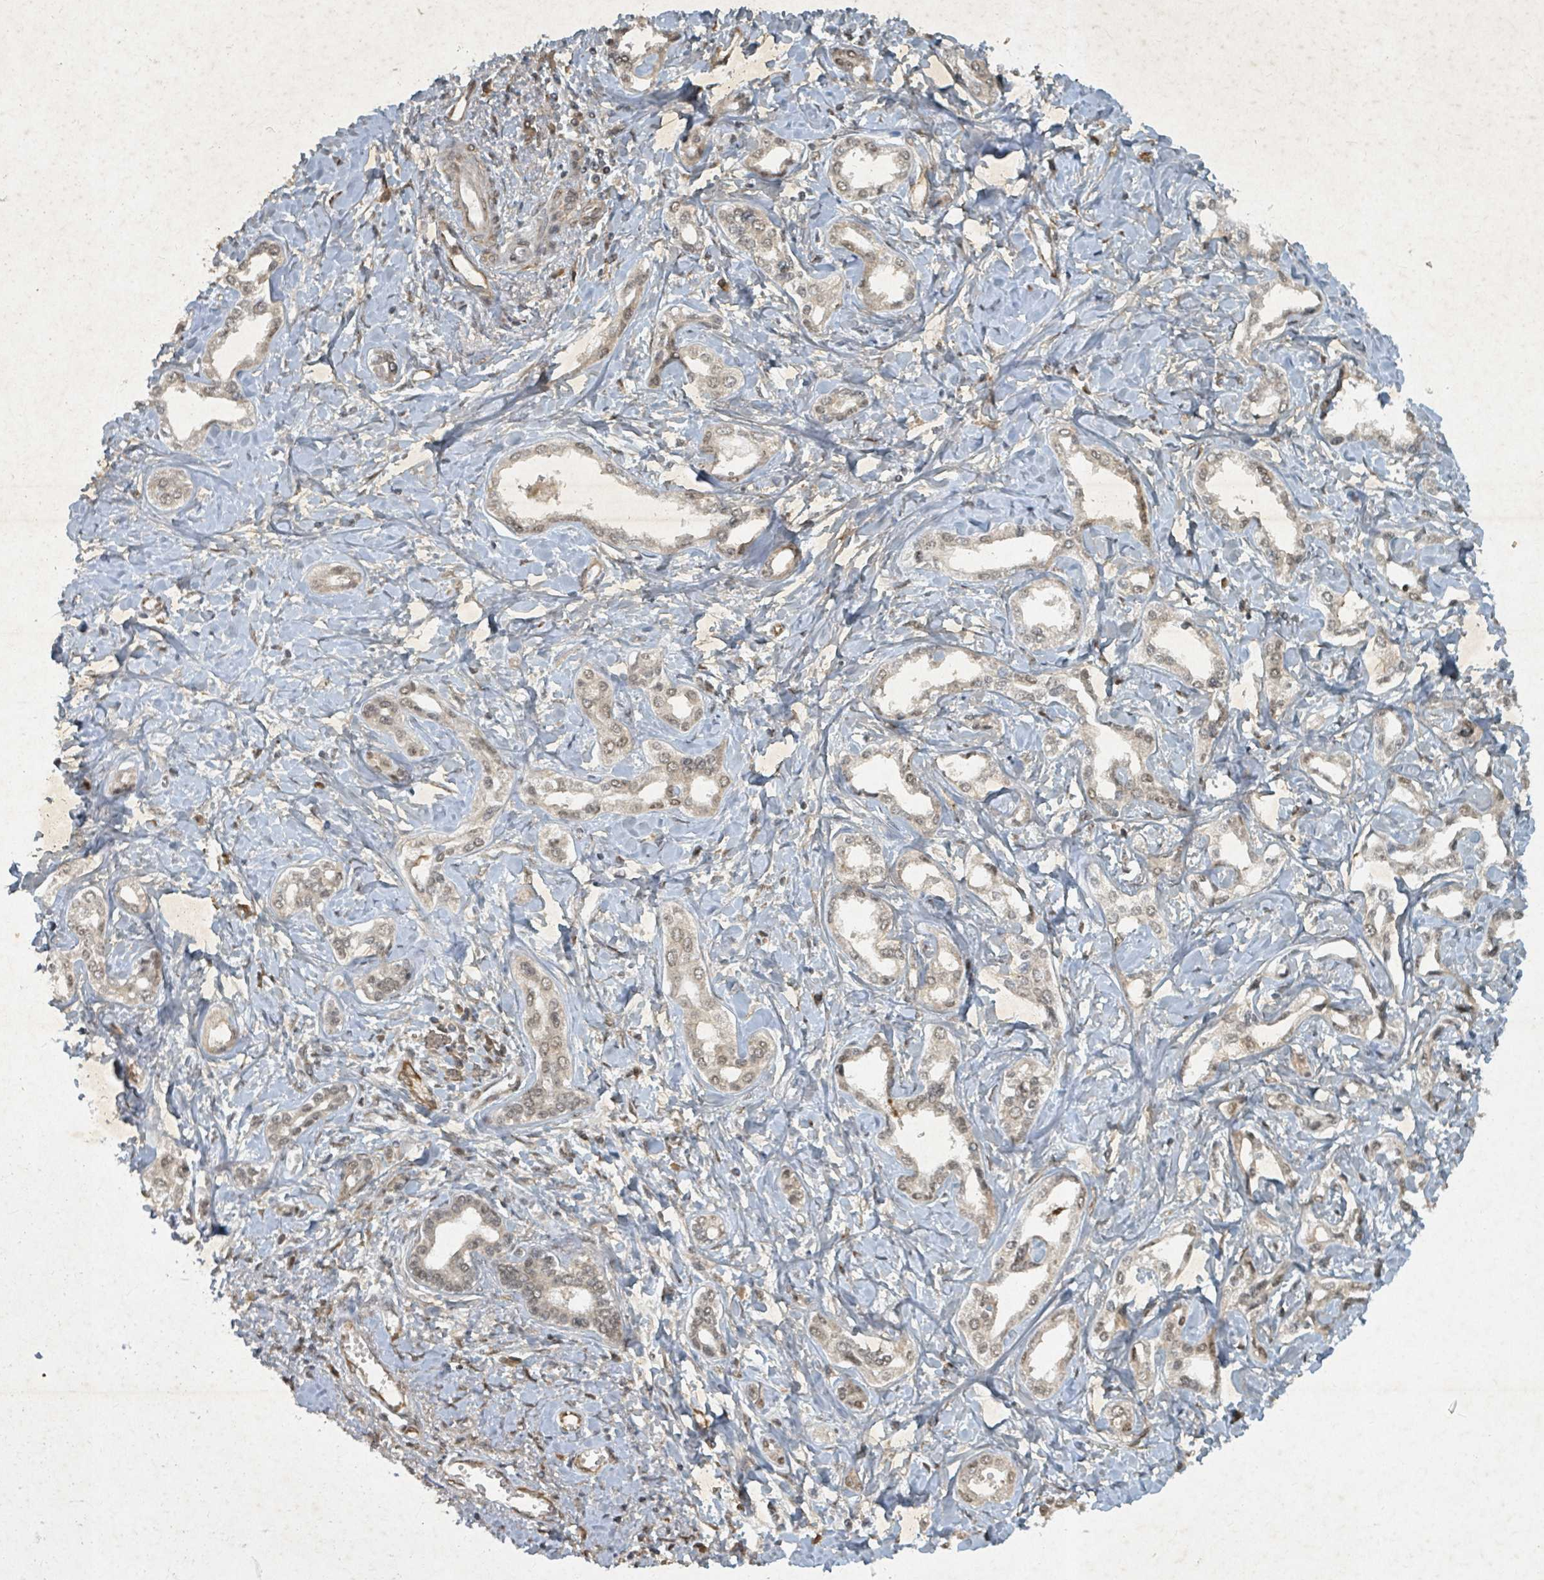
{"staining": {"intensity": "weak", "quantity": "25%-75%", "location": "nuclear"}, "tissue": "liver cancer", "cell_type": "Tumor cells", "image_type": "cancer", "snomed": [{"axis": "morphology", "description": "Cholangiocarcinoma"}, {"axis": "topography", "description": "Liver"}], "caption": "Immunohistochemical staining of human cholangiocarcinoma (liver) displays weak nuclear protein expression in approximately 25%-75% of tumor cells. (brown staining indicates protein expression, while blue staining denotes nuclei).", "gene": "KDM4E", "patient": {"sex": "female", "age": 77}}